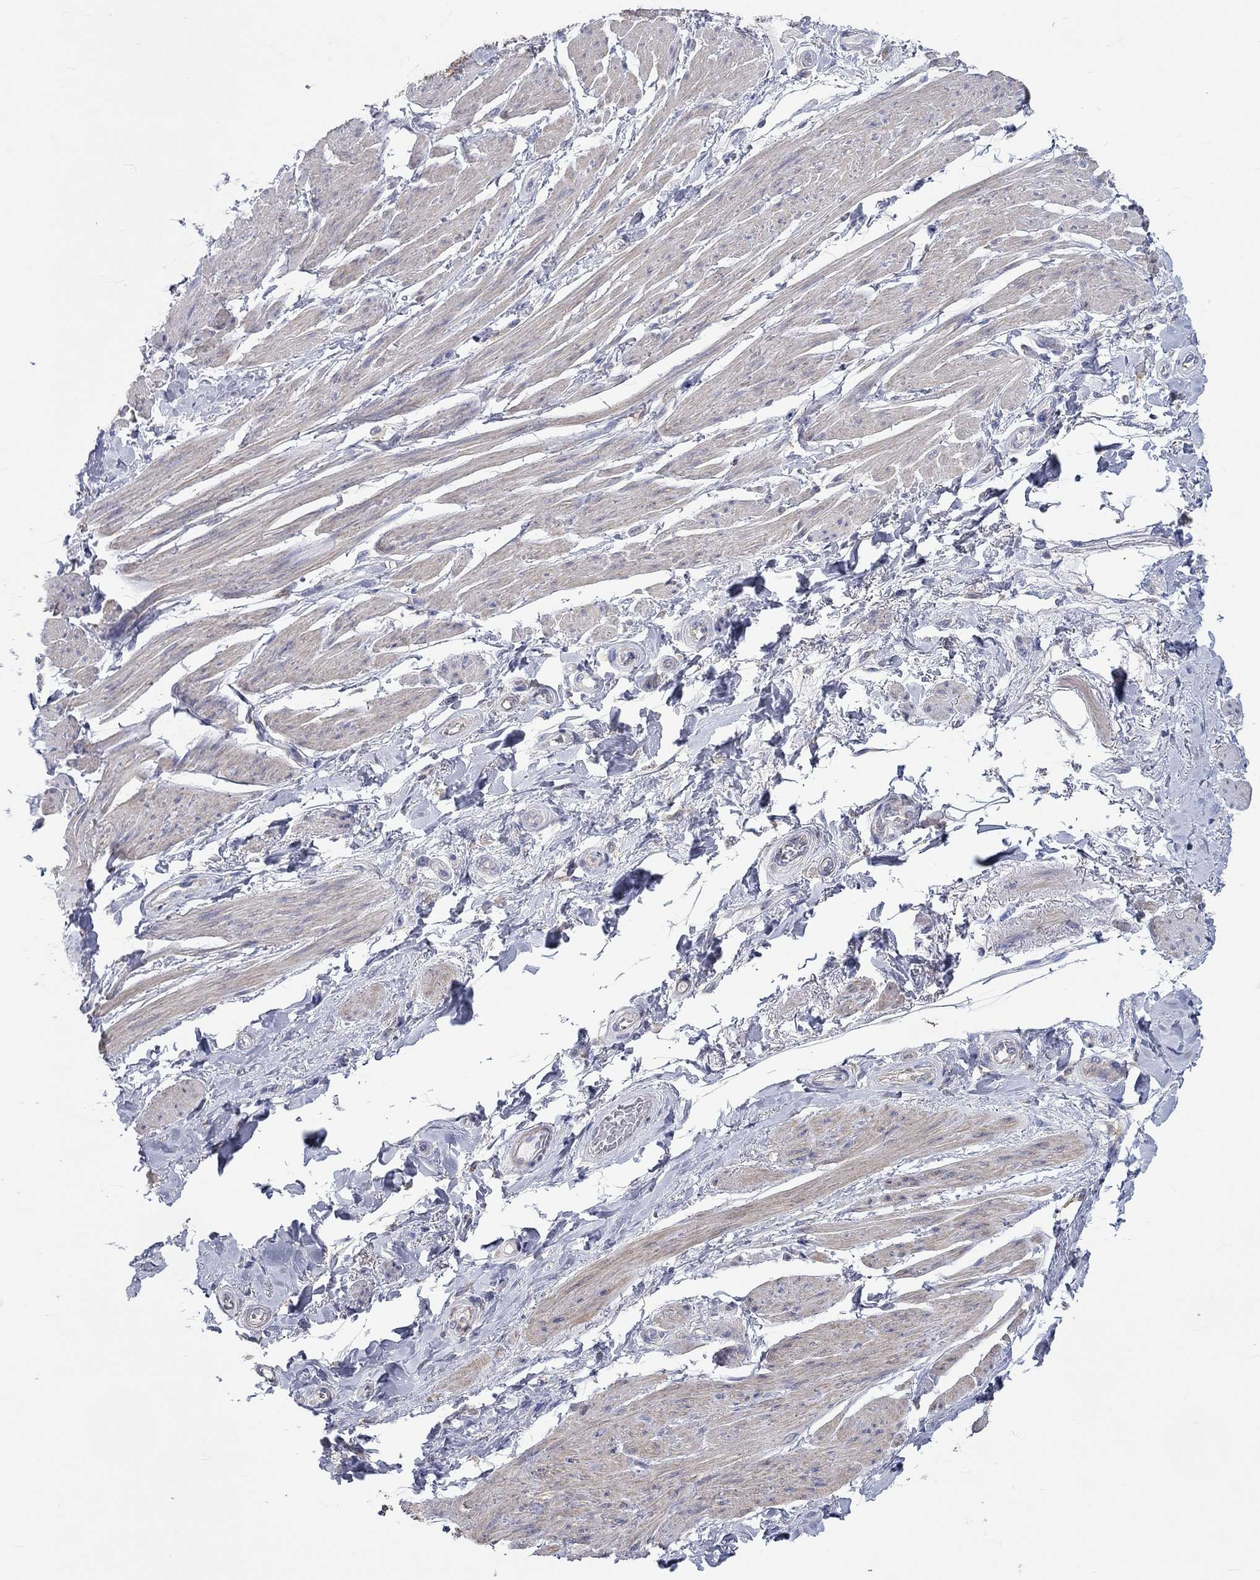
{"staining": {"intensity": "negative", "quantity": "none", "location": "none"}, "tissue": "soft tissue", "cell_type": "Fibroblasts", "image_type": "normal", "snomed": [{"axis": "morphology", "description": "Normal tissue, NOS"}, {"axis": "topography", "description": "Skeletal muscle"}, {"axis": "topography", "description": "Anal"}, {"axis": "topography", "description": "Peripheral nerve tissue"}], "caption": "Immunohistochemistry micrograph of normal soft tissue: soft tissue stained with DAB demonstrates no significant protein expression in fibroblasts. The staining is performed using DAB brown chromogen with nuclei counter-stained in using hematoxylin.", "gene": "PCDHGA10", "patient": {"sex": "male", "age": 53}}